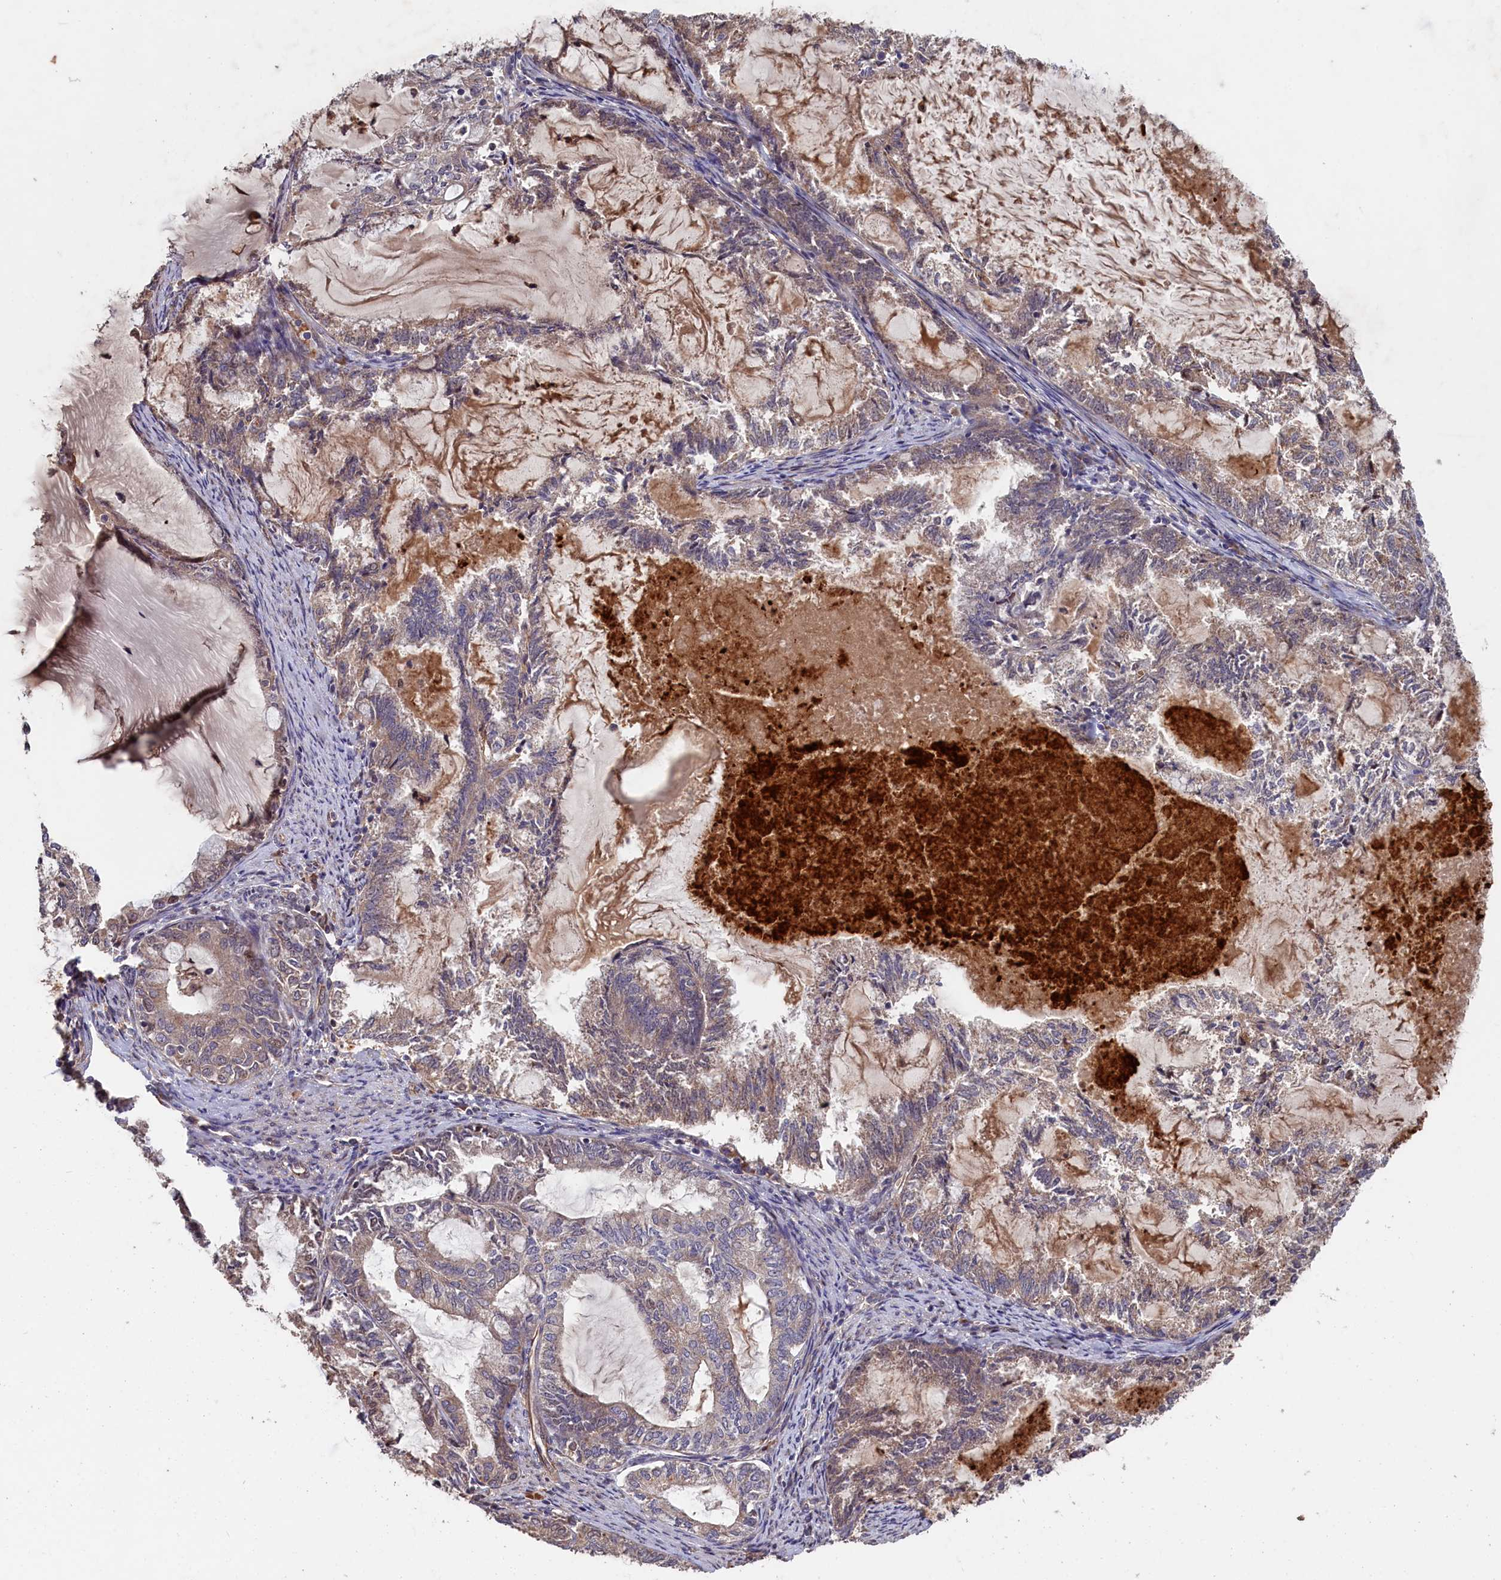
{"staining": {"intensity": "weak", "quantity": "<25%", "location": "cytoplasmic/membranous"}, "tissue": "endometrial cancer", "cell_type": "Tumor cells", "image_type": "cancer", "snomed": [{"axis": "morphology", "description": "Adenocarcinoma, NOS"}, {"axis": "topography", "description": "Endometrium"}], "caption": "Image shows no significant protein expression in tumor cells of endometrial cancer.", "gene": "GREB1L", "patient": {"sex": "female", "age": 86}}